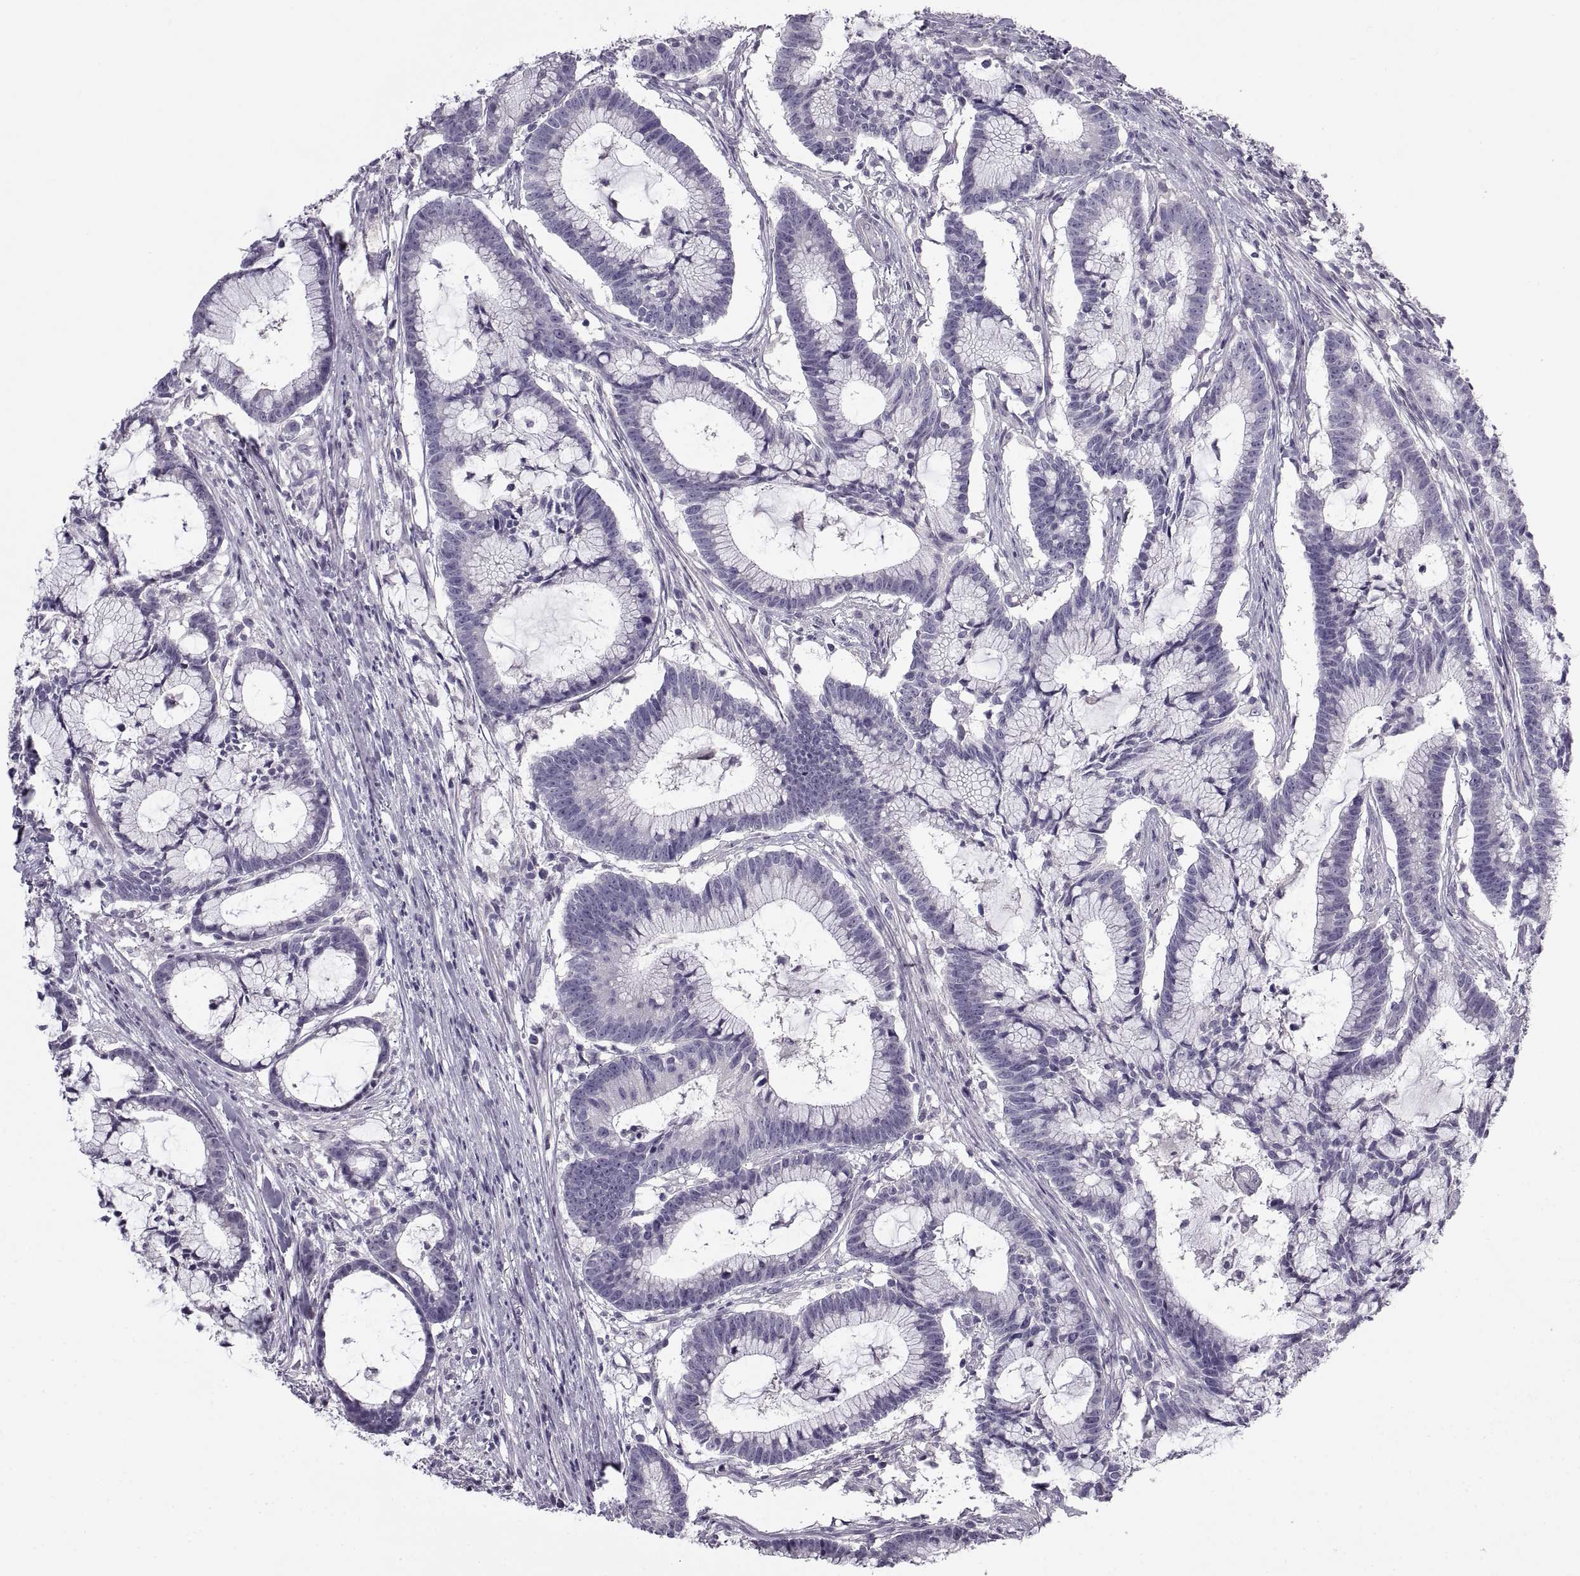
{"staining": {"intensity": "negative", "quantity": "none", "location": "none"}, "tissue": "colorectal cancer", "cell_type": "Tumor cells", "image_type": "cancer", "snomed": [{"axis": "morphology", "description": "Adenocarcinoma, NOS"}, {"axis": "topography", "description": "Colon"}], "caption": "A photomicrograph of human colorectal cancer is negative for staining in tumor cells.", "gene": "BSPH1", "patient": {"sex": "female", "age": 78}}